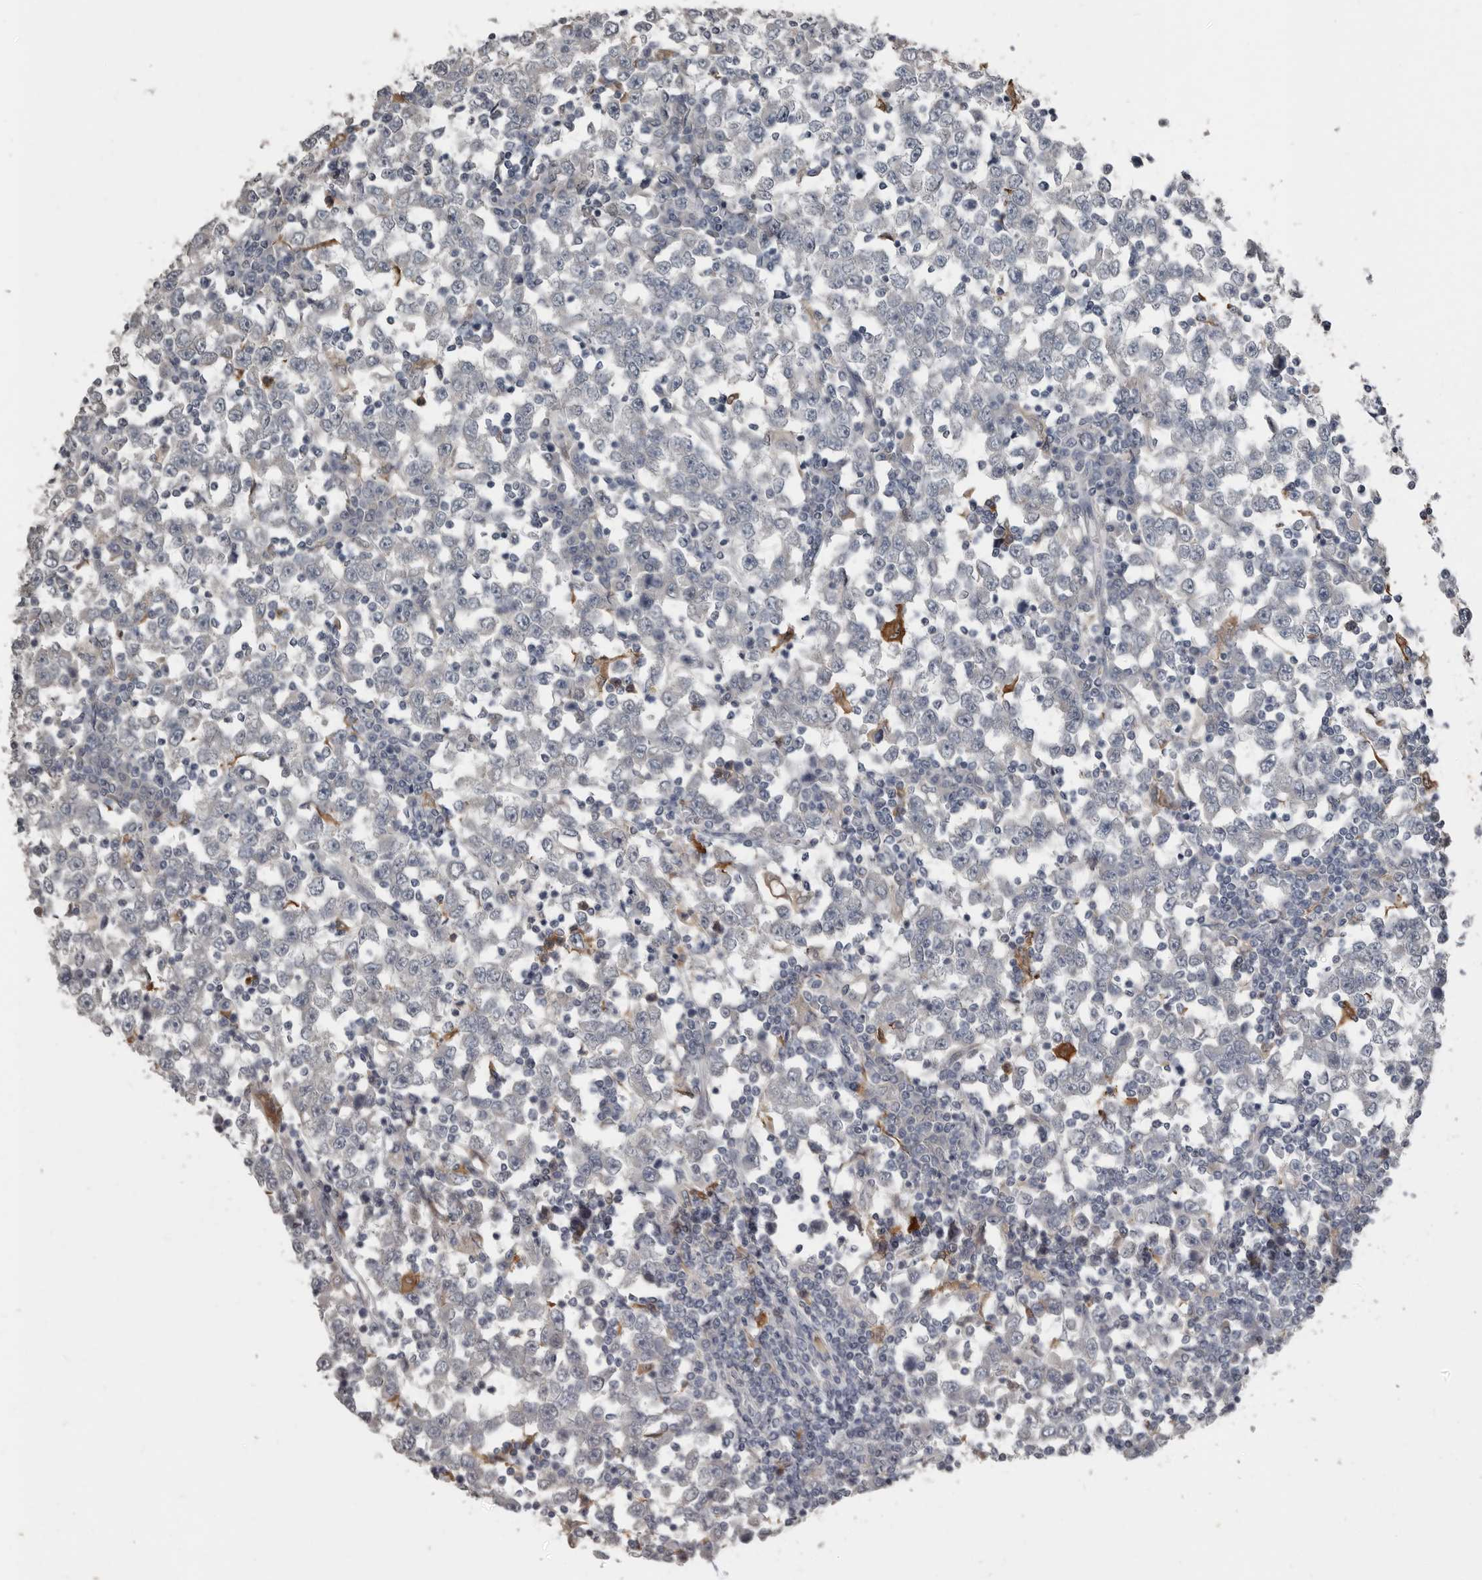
{"staining": {"intensity": "negative", "quantity": "none", "location": "none"}, "tissue": "testis cancer", "cell_type": "Tumor cells", "image_type": "cancer", "snomed": [{"axis": "morphology", "description": "Seminoma, NOS"}, {"axis": "topography", "description": "Testis"}], "caption": "This is a histopathology image of immunohistochemistry (IHC) staining of seminoma (testis), which shows no staining in tumor cells.", "gene": "KCNJ8", "patient": {"sex": "male", "age": 65}}